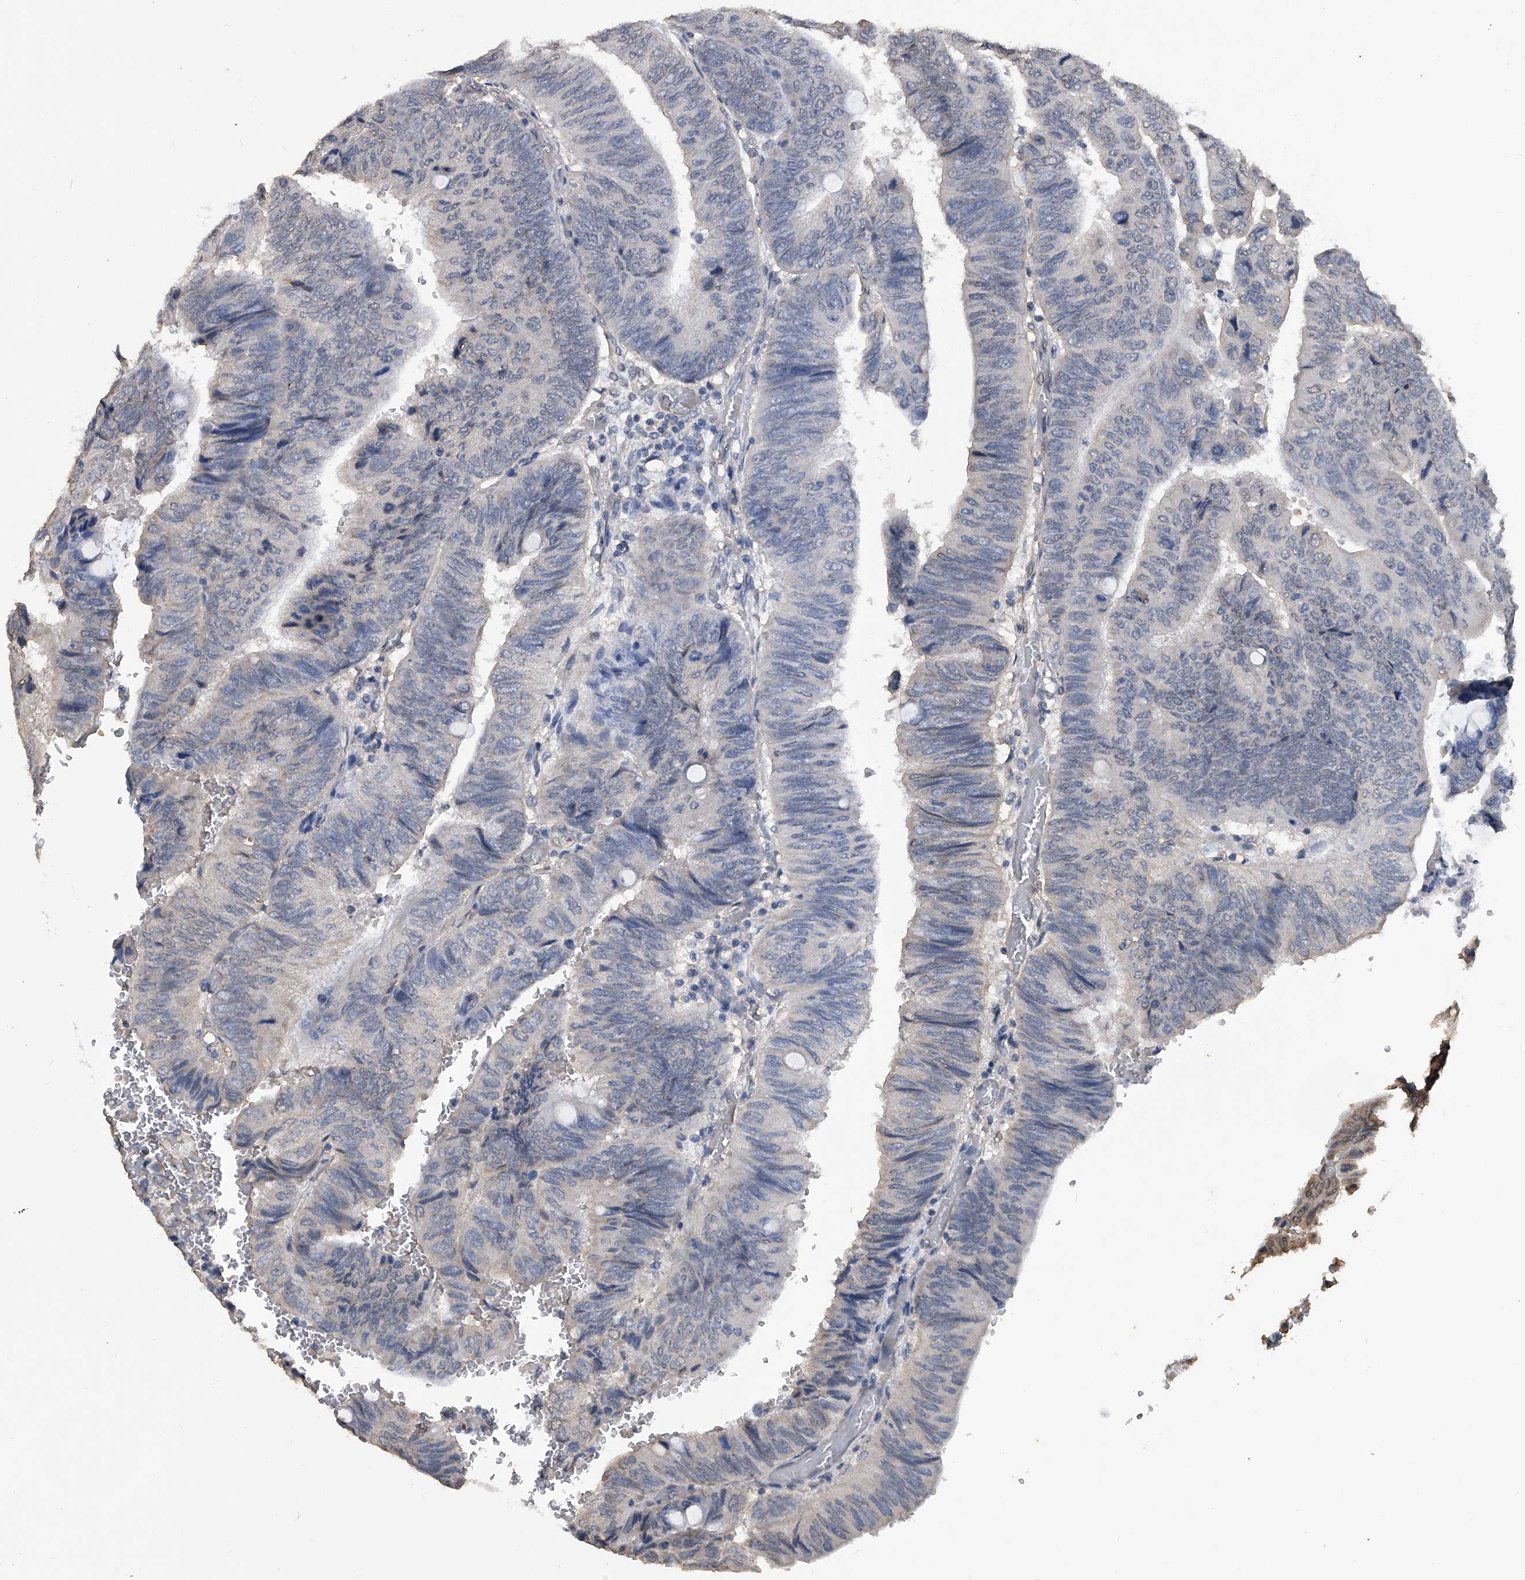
{"staining": {"intensity": "weak", "quantity": "<25%", "location": "cytoplasmic/membranous,nuclear"}, "tissue": "colorectal cancer", "cell_type": "Tumor cells", "image_type": "cancer", "snomed": [{"axis": "morphology", "description": "Normal tissue, NOS"}, {"axis": "morphology", "description": "Adenocarcinoma, NOS"}, {"axis": "topography", "description": "Rectum"}, {"axis": "topography", "description": "Peripheral nerve tissue"}], "caption": "Immunohistochemistry (IHC) of human colorectal cancer displays no positivity in tumor cells.", "gene": "FBXL4", "patient": {"sex": "male", "age": 92}}